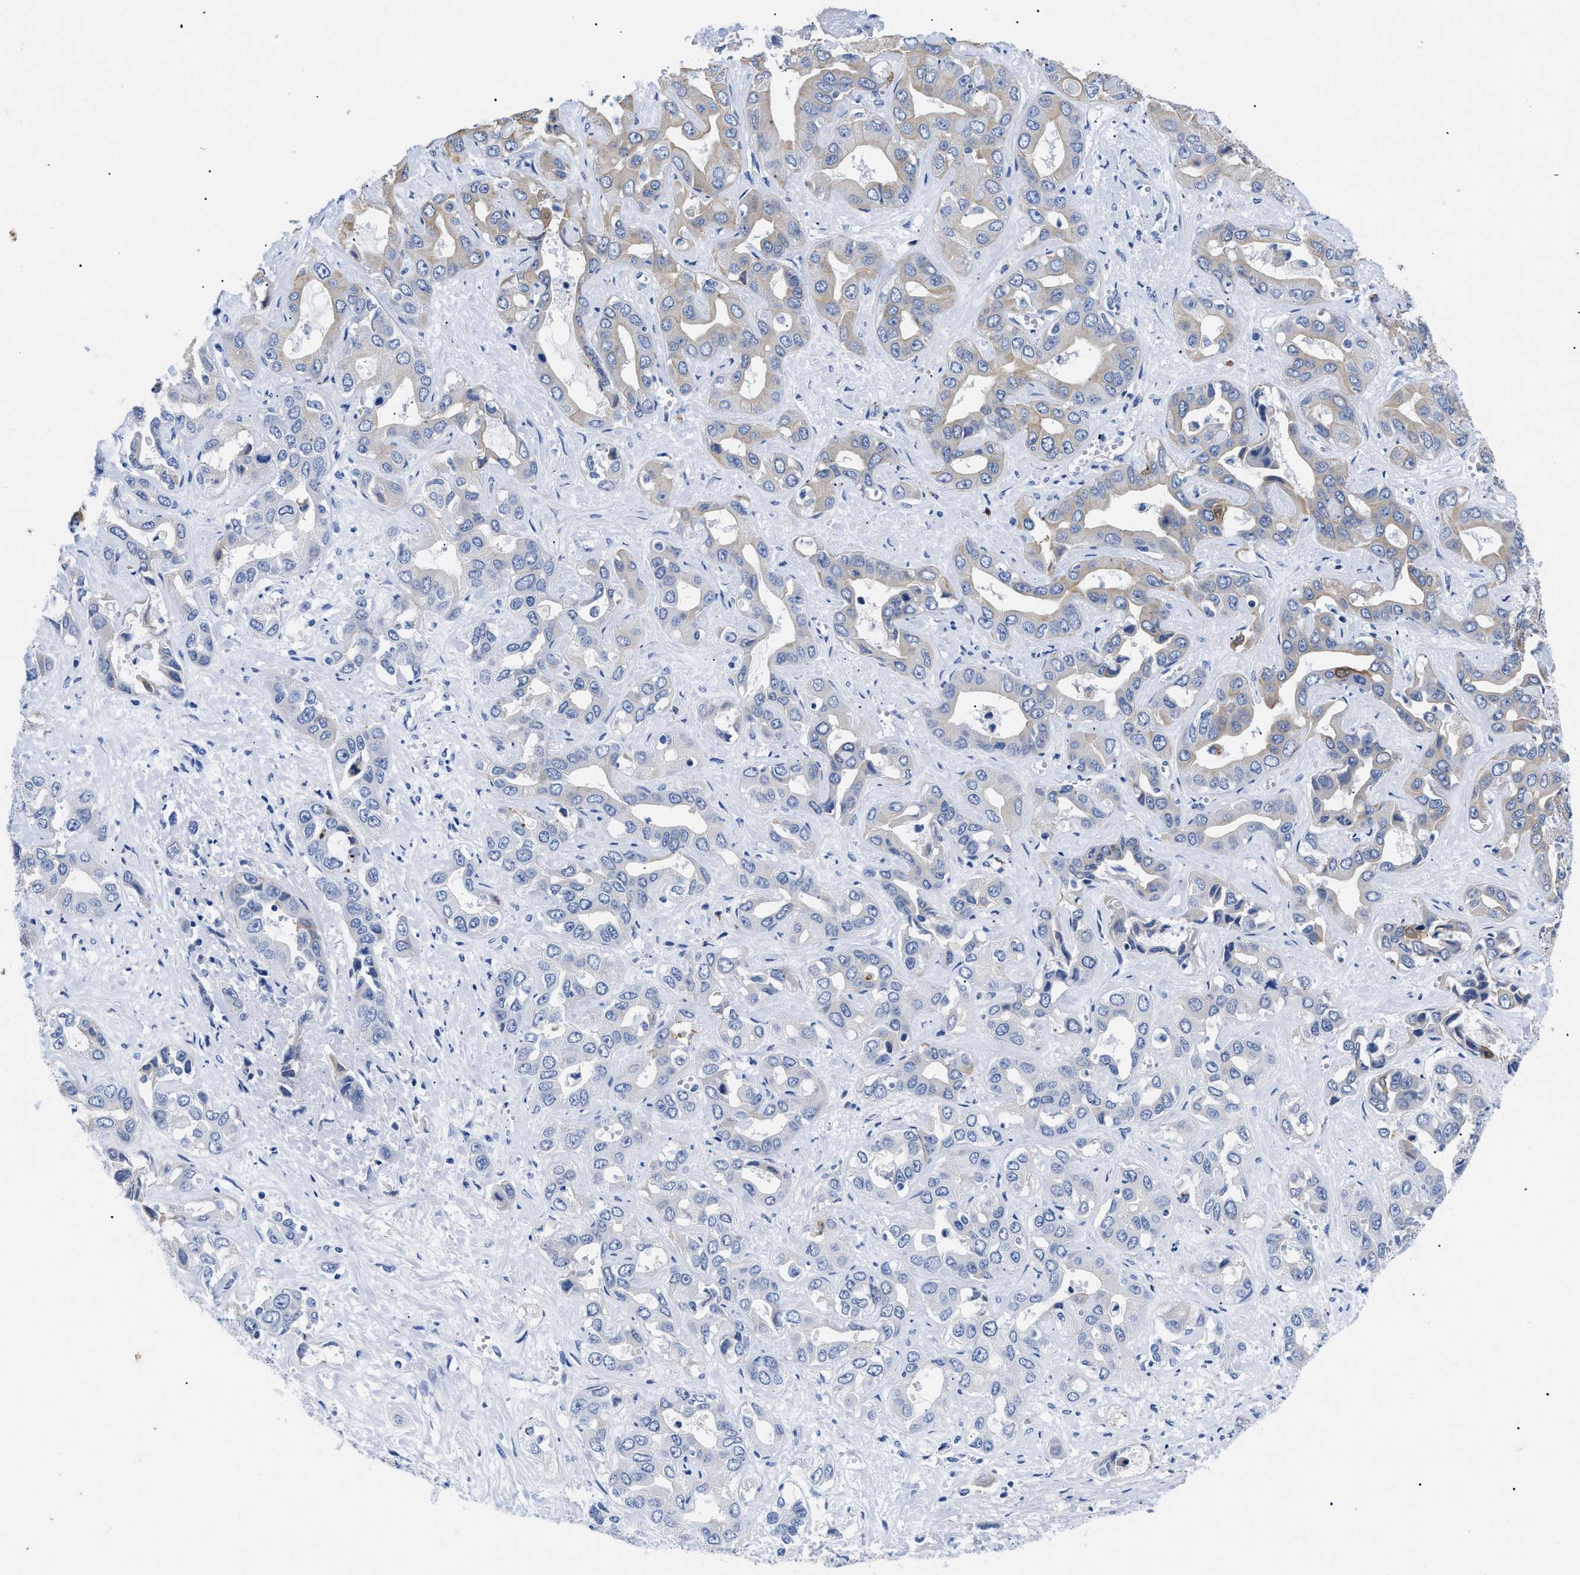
{"staining": {"intensity": "weak", "quantity": ">75%", "location": "cytoplasmic/membranous"}, "tissue": "liver cancer", "cell_type": "Tumor cells", "image_type": "cancer", "snomed": [{"axis": "morphology", "description": "Cholangiocarcinoma"}, {"axis": "topography", "description": "Liver"}], "caption": "Immunohistochemical staining of liver cancer reveals low levels of weak cytoplasmic/membranous positivity in approximately >75% of tumor cells.", "gene": "TMEM68", "patient": {"sex": "female", "age": 52}}